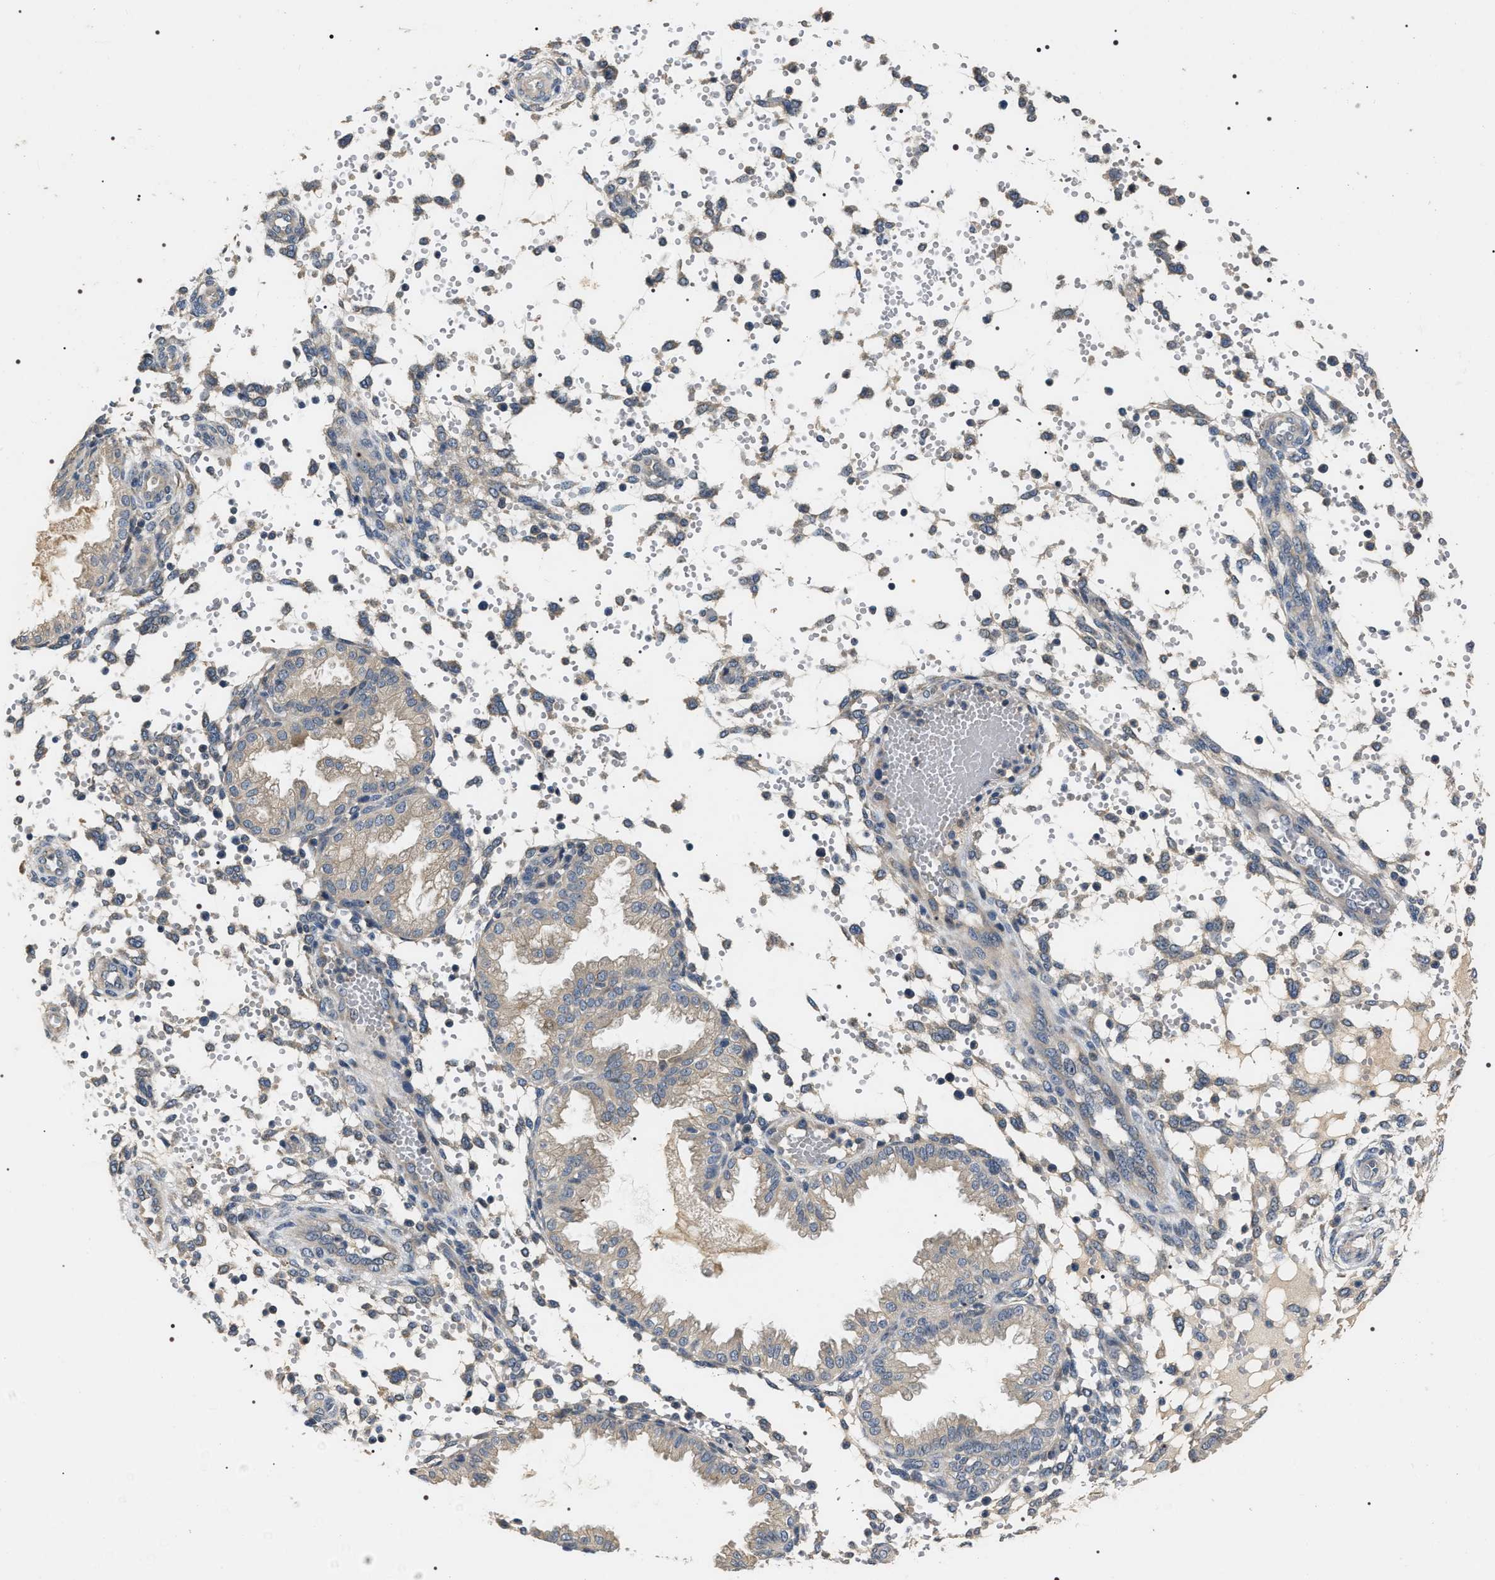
{"staining": {"intensity": "weak", "quantity": "<25%", "location": "cytoplasmic/membranous"}, "tissue": "endometrium", "cell_type": "Cells in endometrial stroma", "image_type": "normal", "snomed": [{"axis": "morphology", "description": "Normal tissue, NOS"}, {"axis": "topography", "description": "Endometrium"}], "caption": "This is an immunohistochemistry micrograph of unremarkable human endometrium. There is no positivity in cells in endometrial stroma.", "gene": "IFT81", "patient": {"sex": "female", "age": 33}}